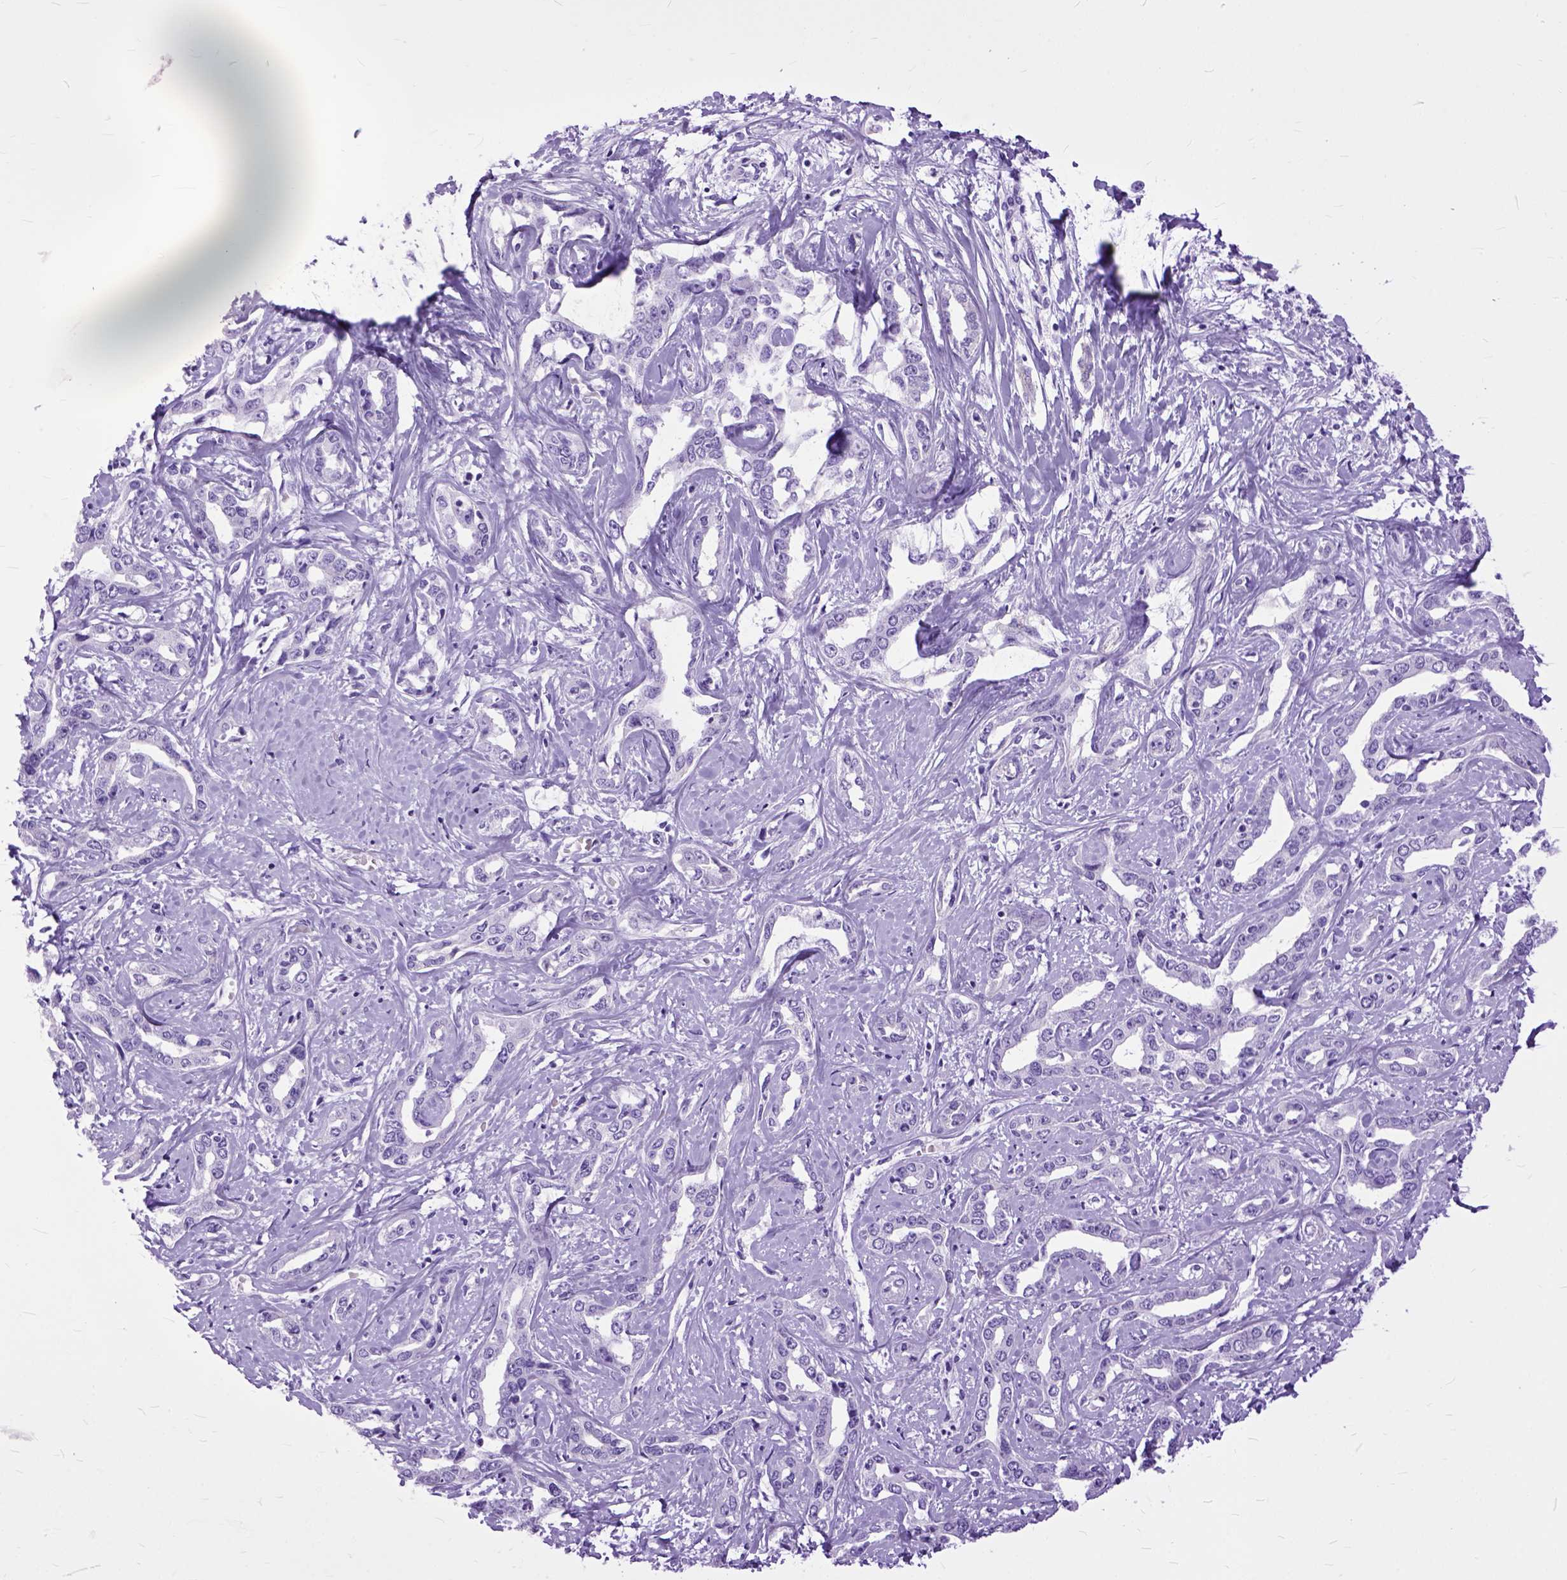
{"staining": {"intensity": "negative", "quantity": "none", "location": "none"}, "tissue": "liver cancer", "cell_type": "Tumor cells", "image_type": "cancer", "snomed": [{"axis": "morphology", "description": "Cholangiocarcinoma"}, {"axis": "topography", "description": "Liver"}], "caption": "DAB (3,3'-diaminobenzidine) immunohistochemical staining of human cholangiocarcinoma (liver) shows no significant staining in tumor cells.", "gene": "GNGT1", "patient": {"sex": "male", "age": 59}}